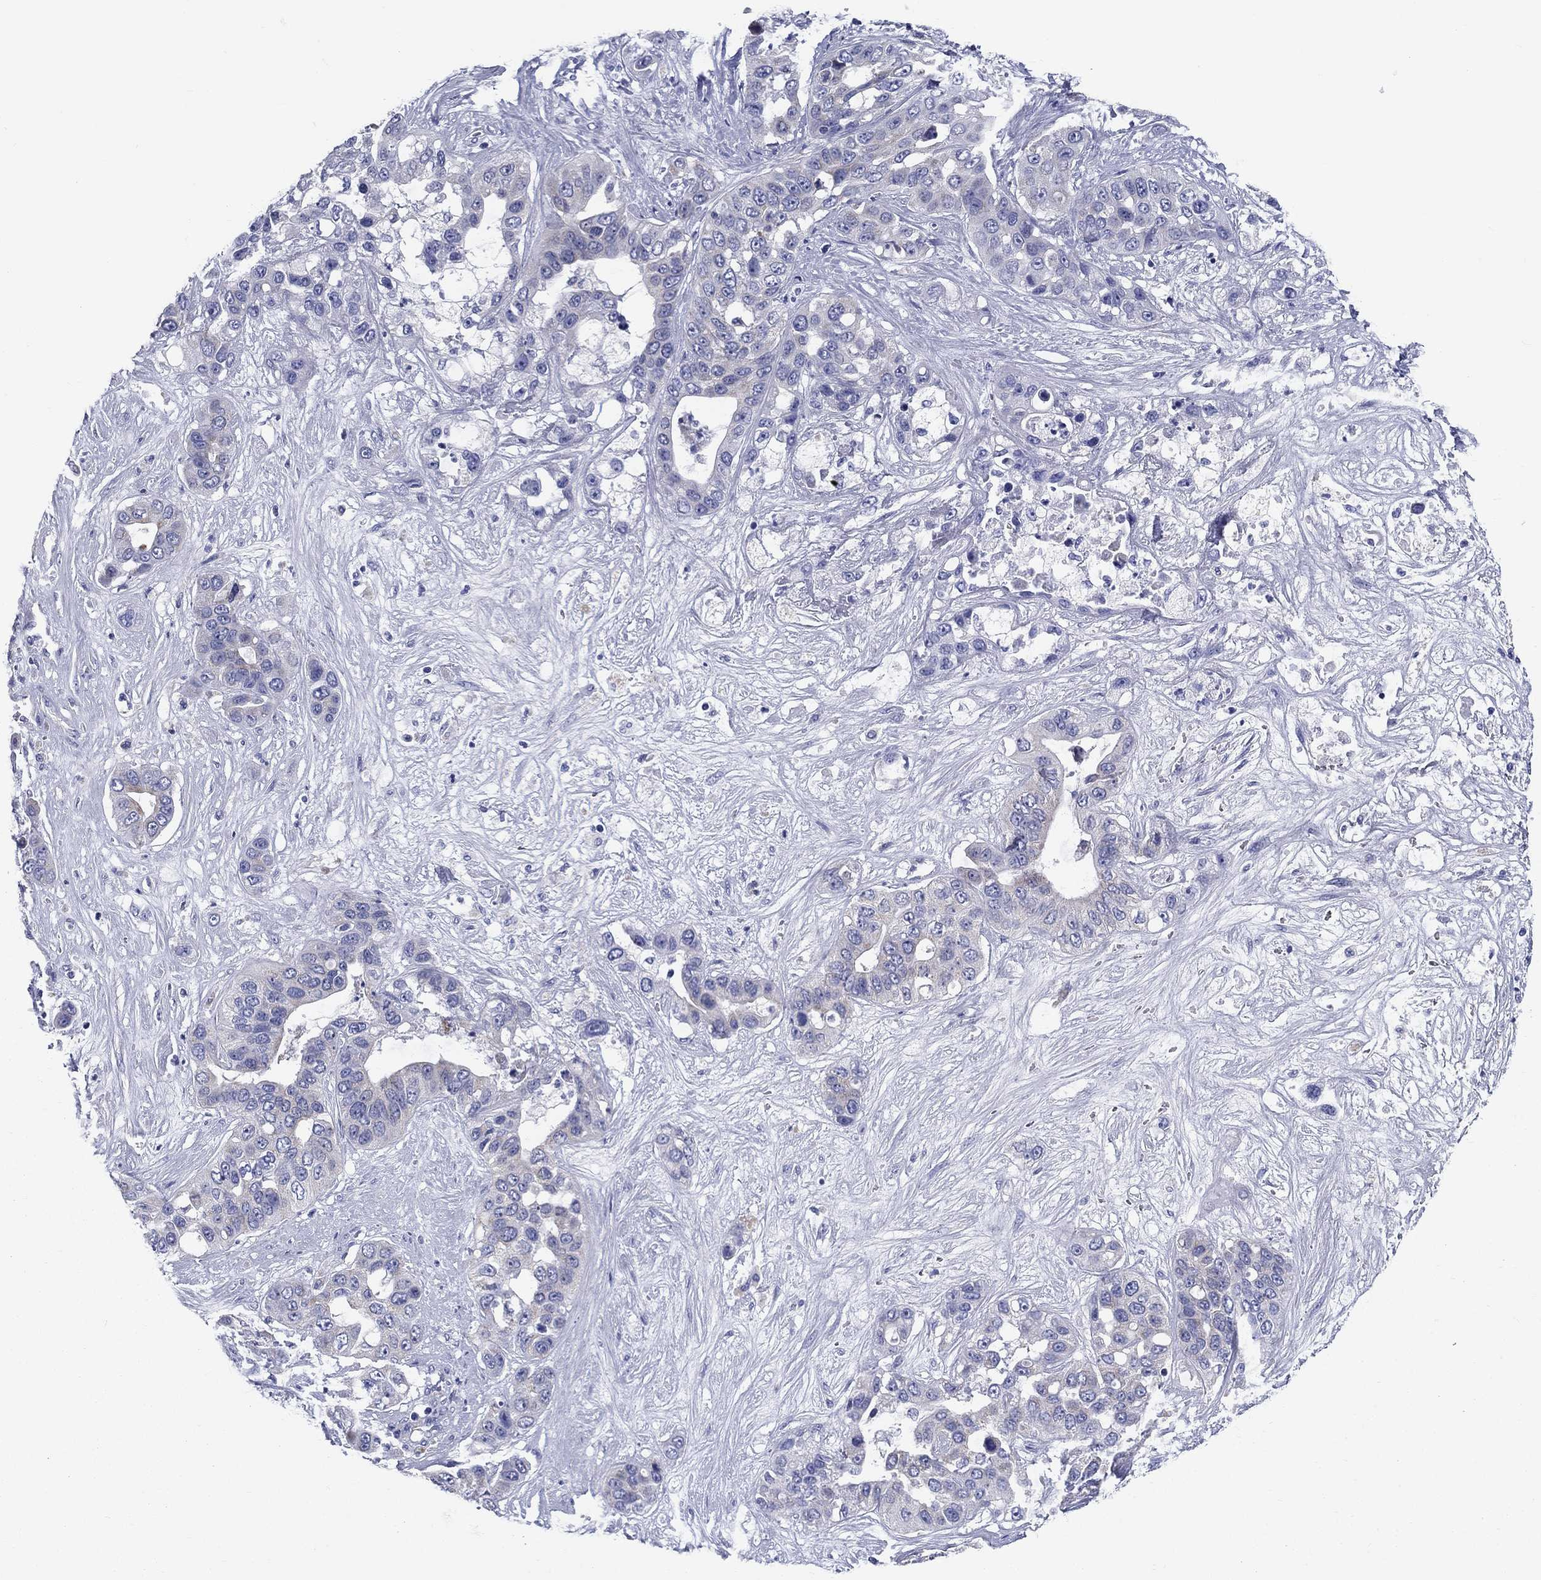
{"staining": {"intensity": "weak", "quantity": "<25%", "location": "cytoplasmic/membranous"}, "tissue": "liver cancer", "cell_type": "Tumor cells", "image_type": "cancer", "snomed": [{"axis": "morphology", "description": "Cholangiocarcinoma"}, {"axis": "topography", "description": "Liver"}], "caption": "Immunohistochemical staining of human liver cholangiocarcinoma shows no significant expression in tumor cells.", "gene": "UPB1", "patient": {"sex": "female", "age": 52}}